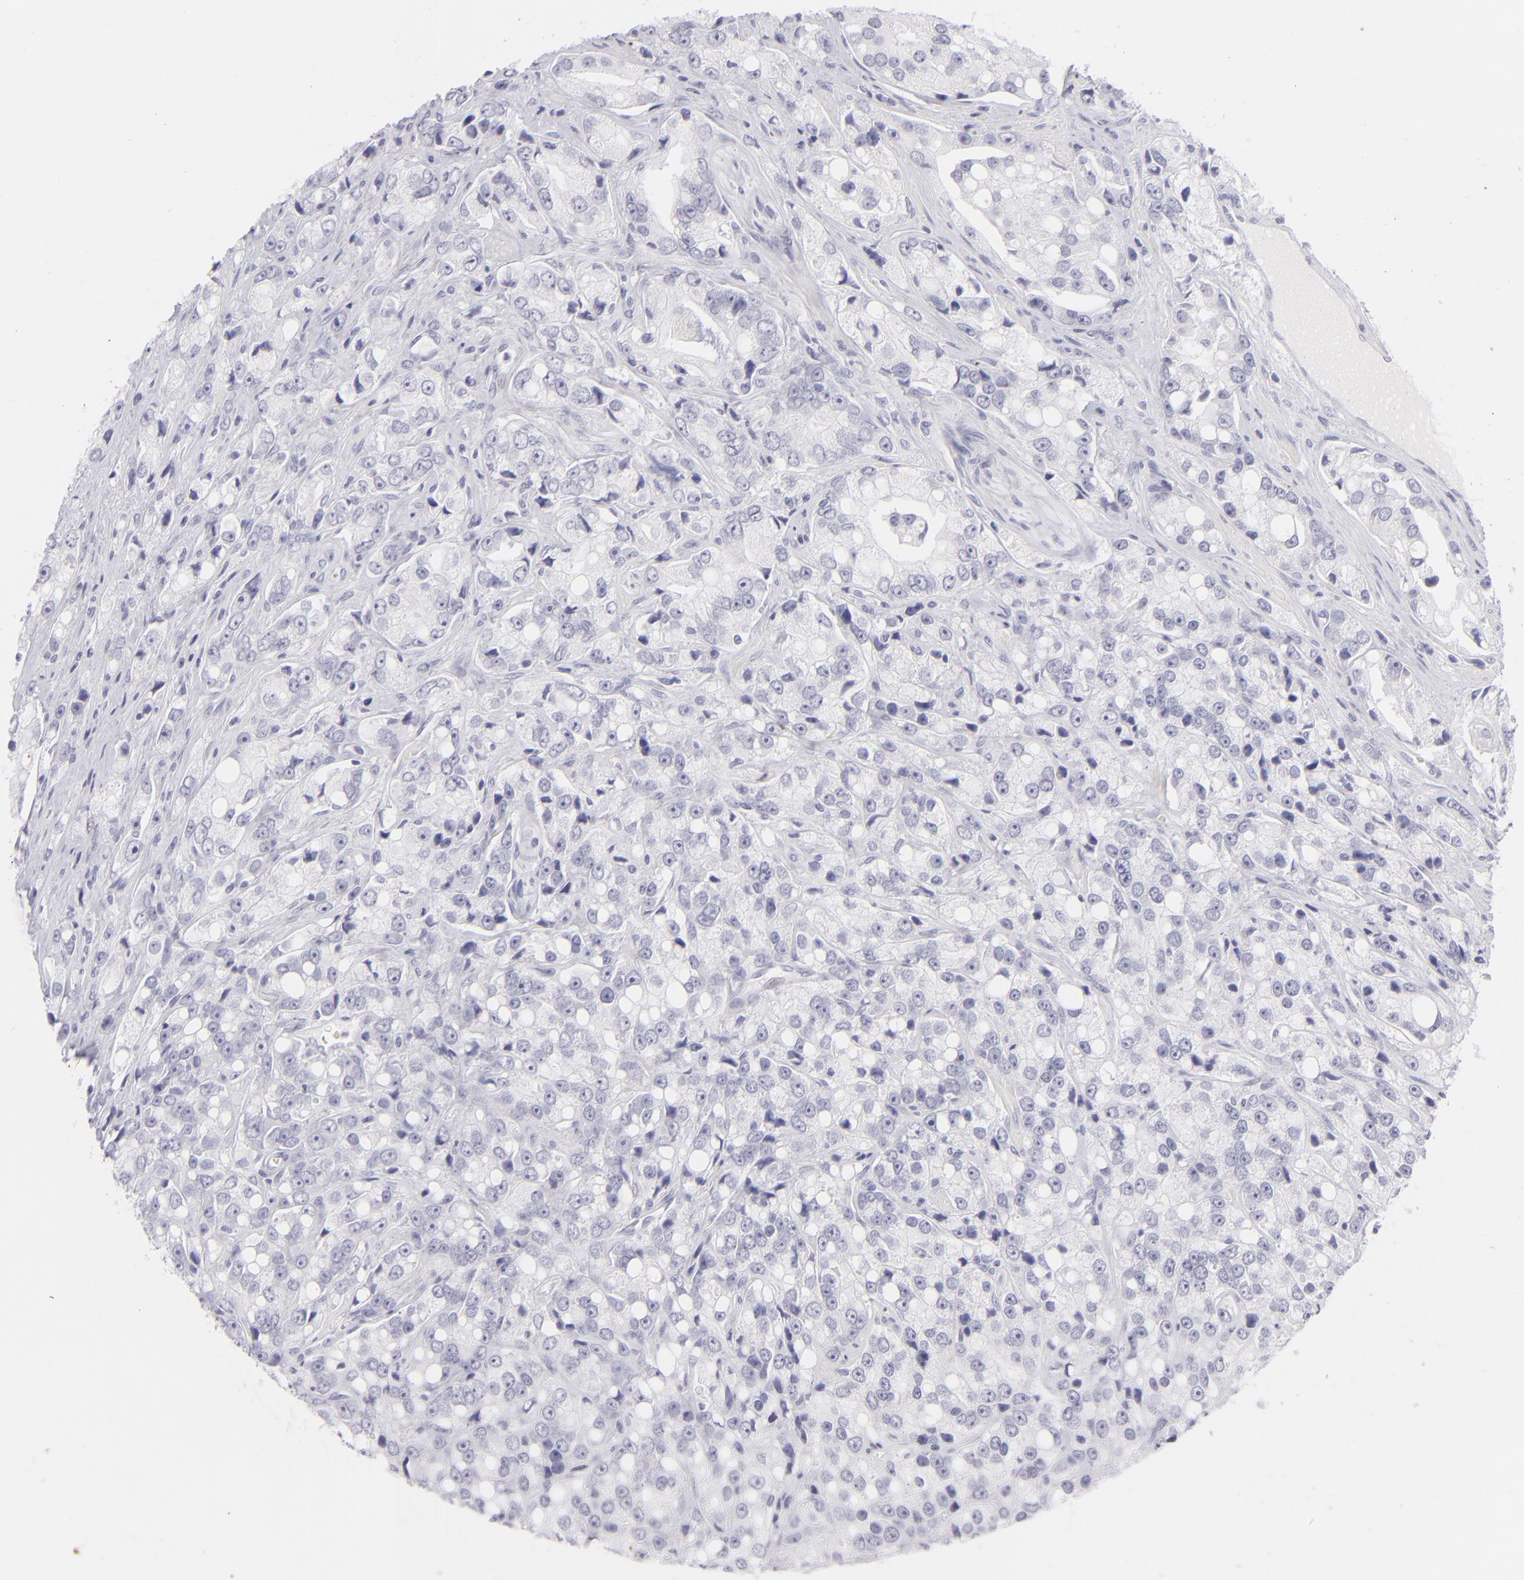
{"staining": {"intensity": "negative", "quantity": "none", "location": "none"}, "tissue": "prostate cancer", "cell_type": "Tumor cells", "image_type": "cancer", "snomed": [{"axis": "morphology", "description": "Adenocarcinoma, High grade"}, {"axis": "topography", "description": "Prostate"}], "caption": "DAB immunohistochemical staining of human adenocarcinoma (high-grade) (prostate) displays no significant positivity in tumor cells. (DAB immunohistochemistry (IHC) visualized using brightfield microscopy, high magnification).", "gene": "FCER2", "patient": {"sex": "male", "age": 67}}